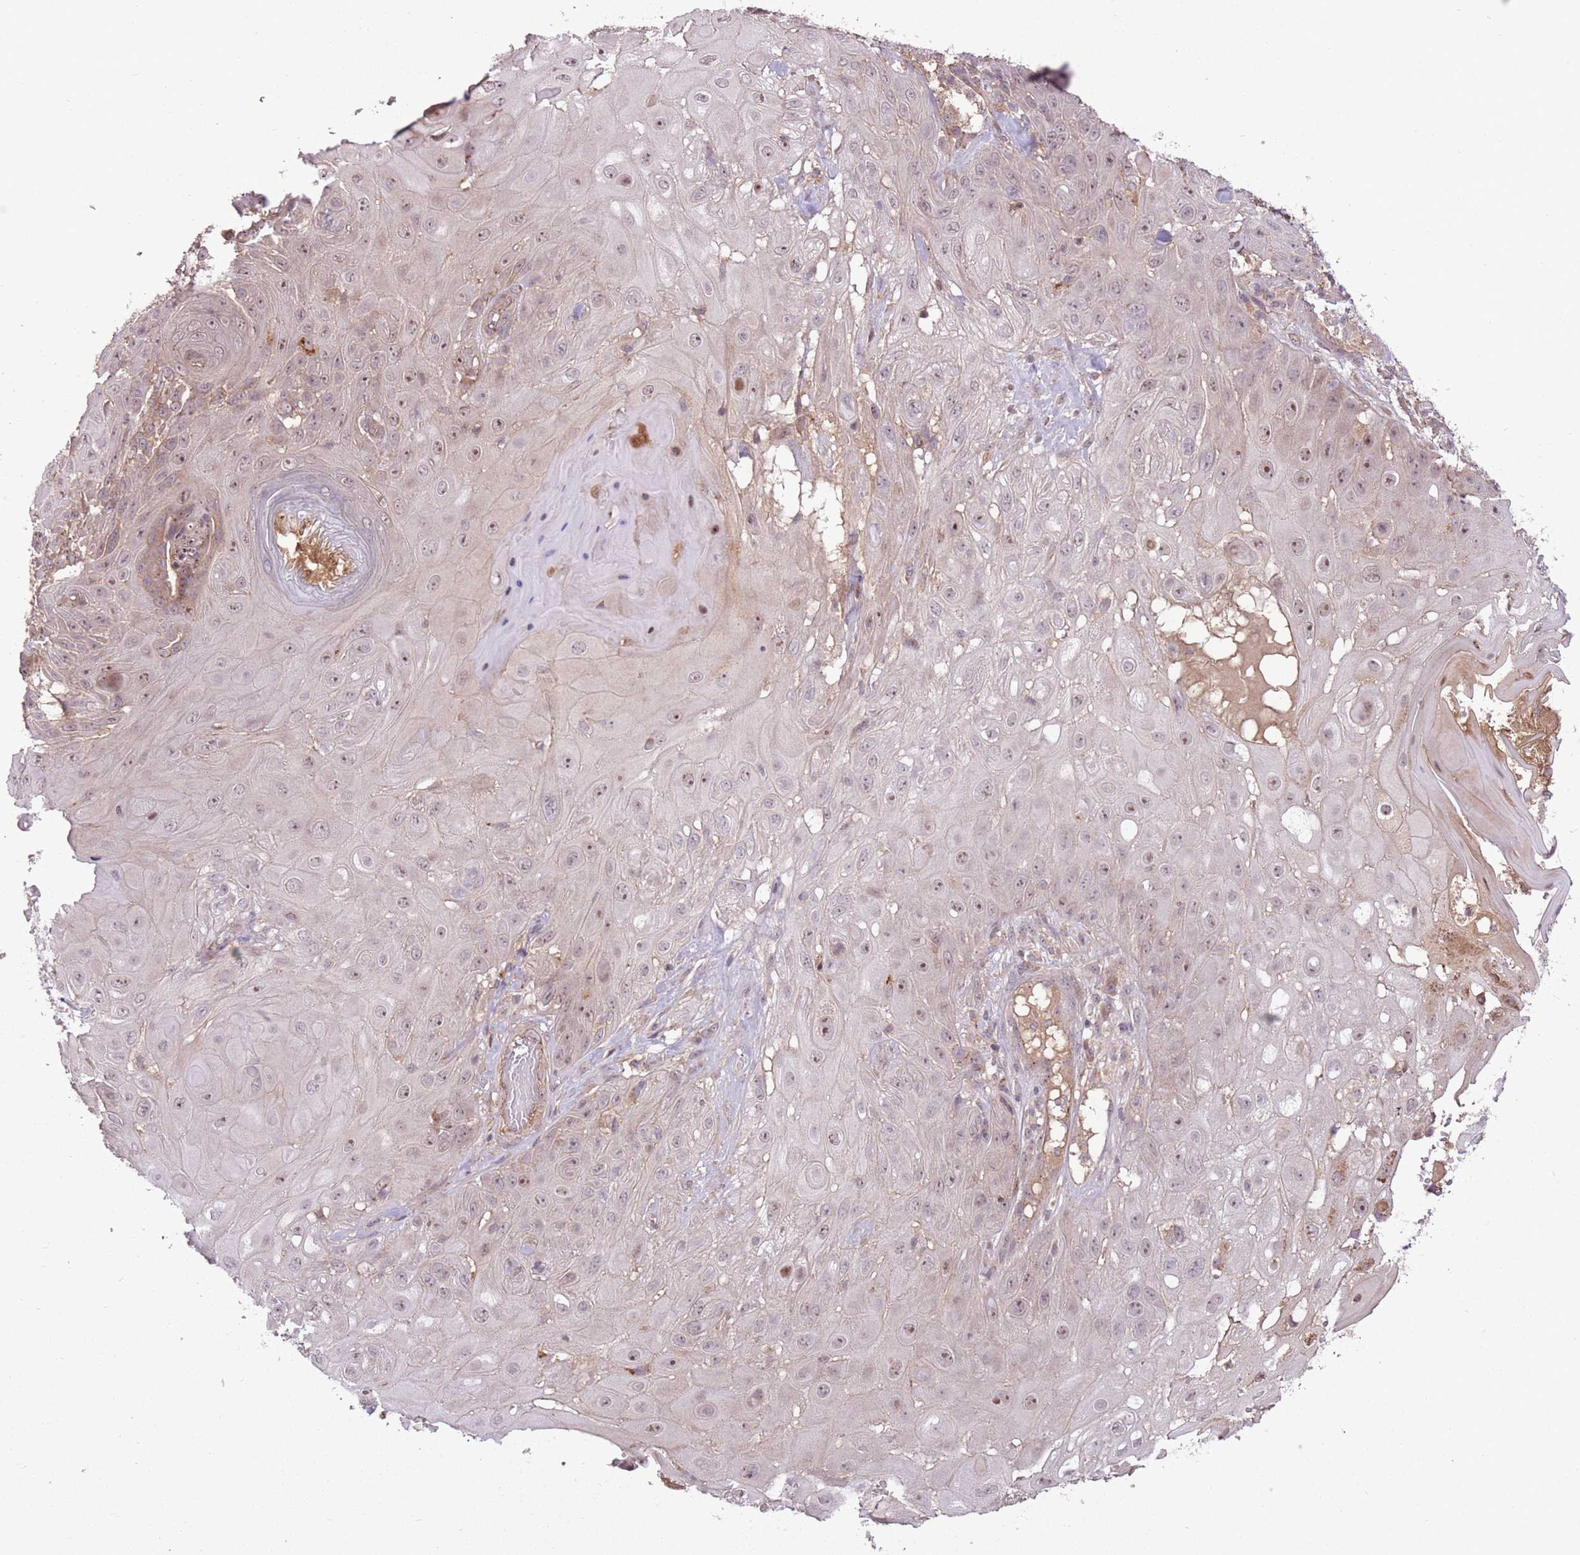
{"staining": {"intensity": "moderate", "quantity": "<25%", "location": "nuclear"}, "tissue": "skin cancer", "cell_type": "Tumor cells", "image_type": "cancer", "snomed": [{"axis": "morphology", "description": "Normal tissue, NOS"}, {"axis": "morphology", "description": "Squamous cell carcinoma, NOS"}, {"axis": "topography", "description": "Skin"}, {"axis": "topography", "description": "Cartilage tissue"}], "caption": "High-magnification brightfield microscopy of skin squamous cell carcinoma stained with DAB (brown) and counterstained with hematoxylin (blue). tumor cells exhibit moderate nuclear positivity is appreciated in about<25% of cells.", "gene": "POLR3F", "patient": {"sex": "female", "age": 79}}